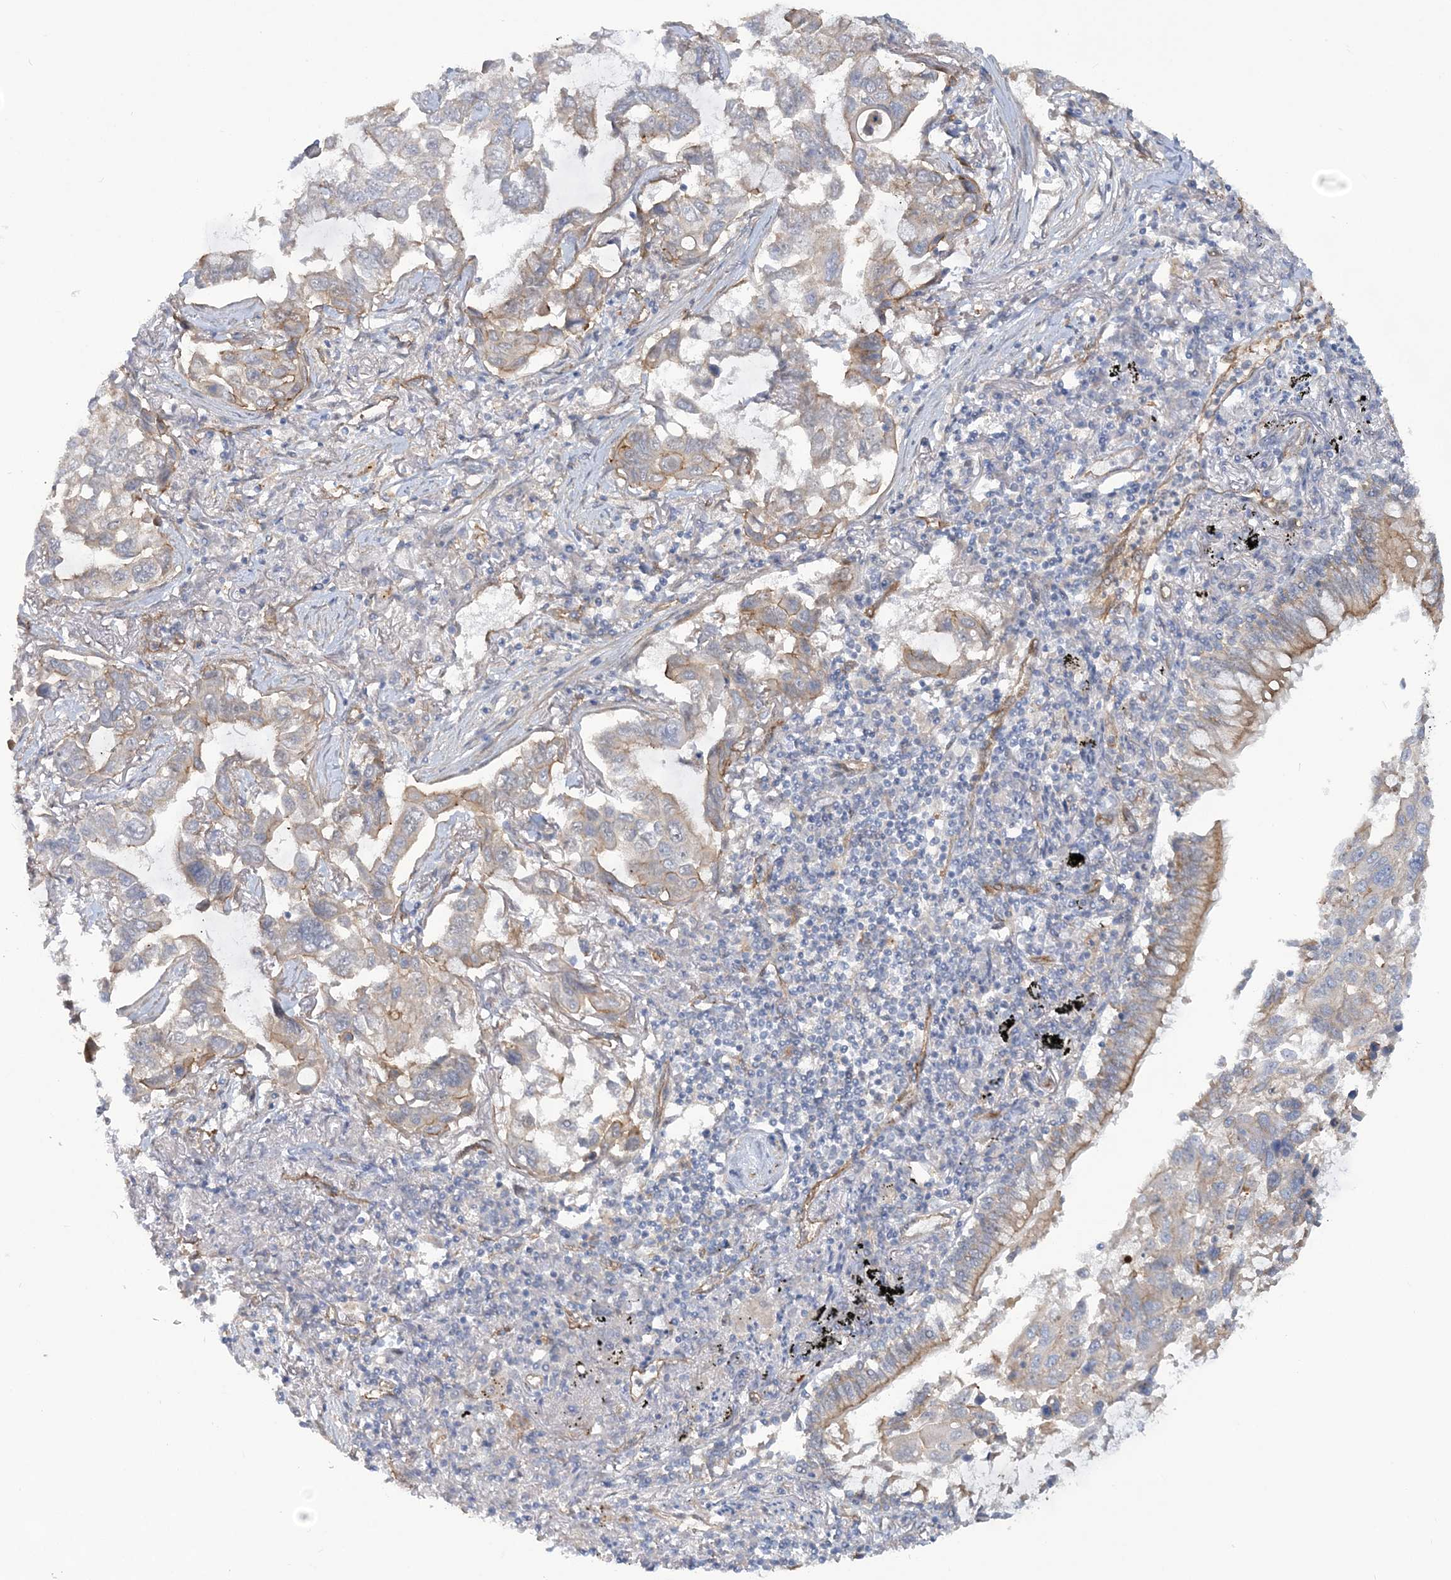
{"staining": {"intensity": "weak", "quantity": "<25%", "location": "cytoplasmic/membranous"}, "tissue": "lung cancer", "cell_type": "Tumor cells", "image_type": "cancer", "snomed": [{"axis": "morphology", "description": "Adenocarcinoma, NOS"}, {"axis": "topography", "description": "Lung"}], "caption": "DAB (3,3'-diaminobenzidine) immunohistochemical staining of lung cancer (adenocarcinoma) reveals no significant expression in tumor cells. (Stains: DAB IHC with hematoxylin counter stain, Microscopy: brightfield microscopy at high magnification).", "gene": "RAI14", "patient": {"sex": "male", "age": 64}}